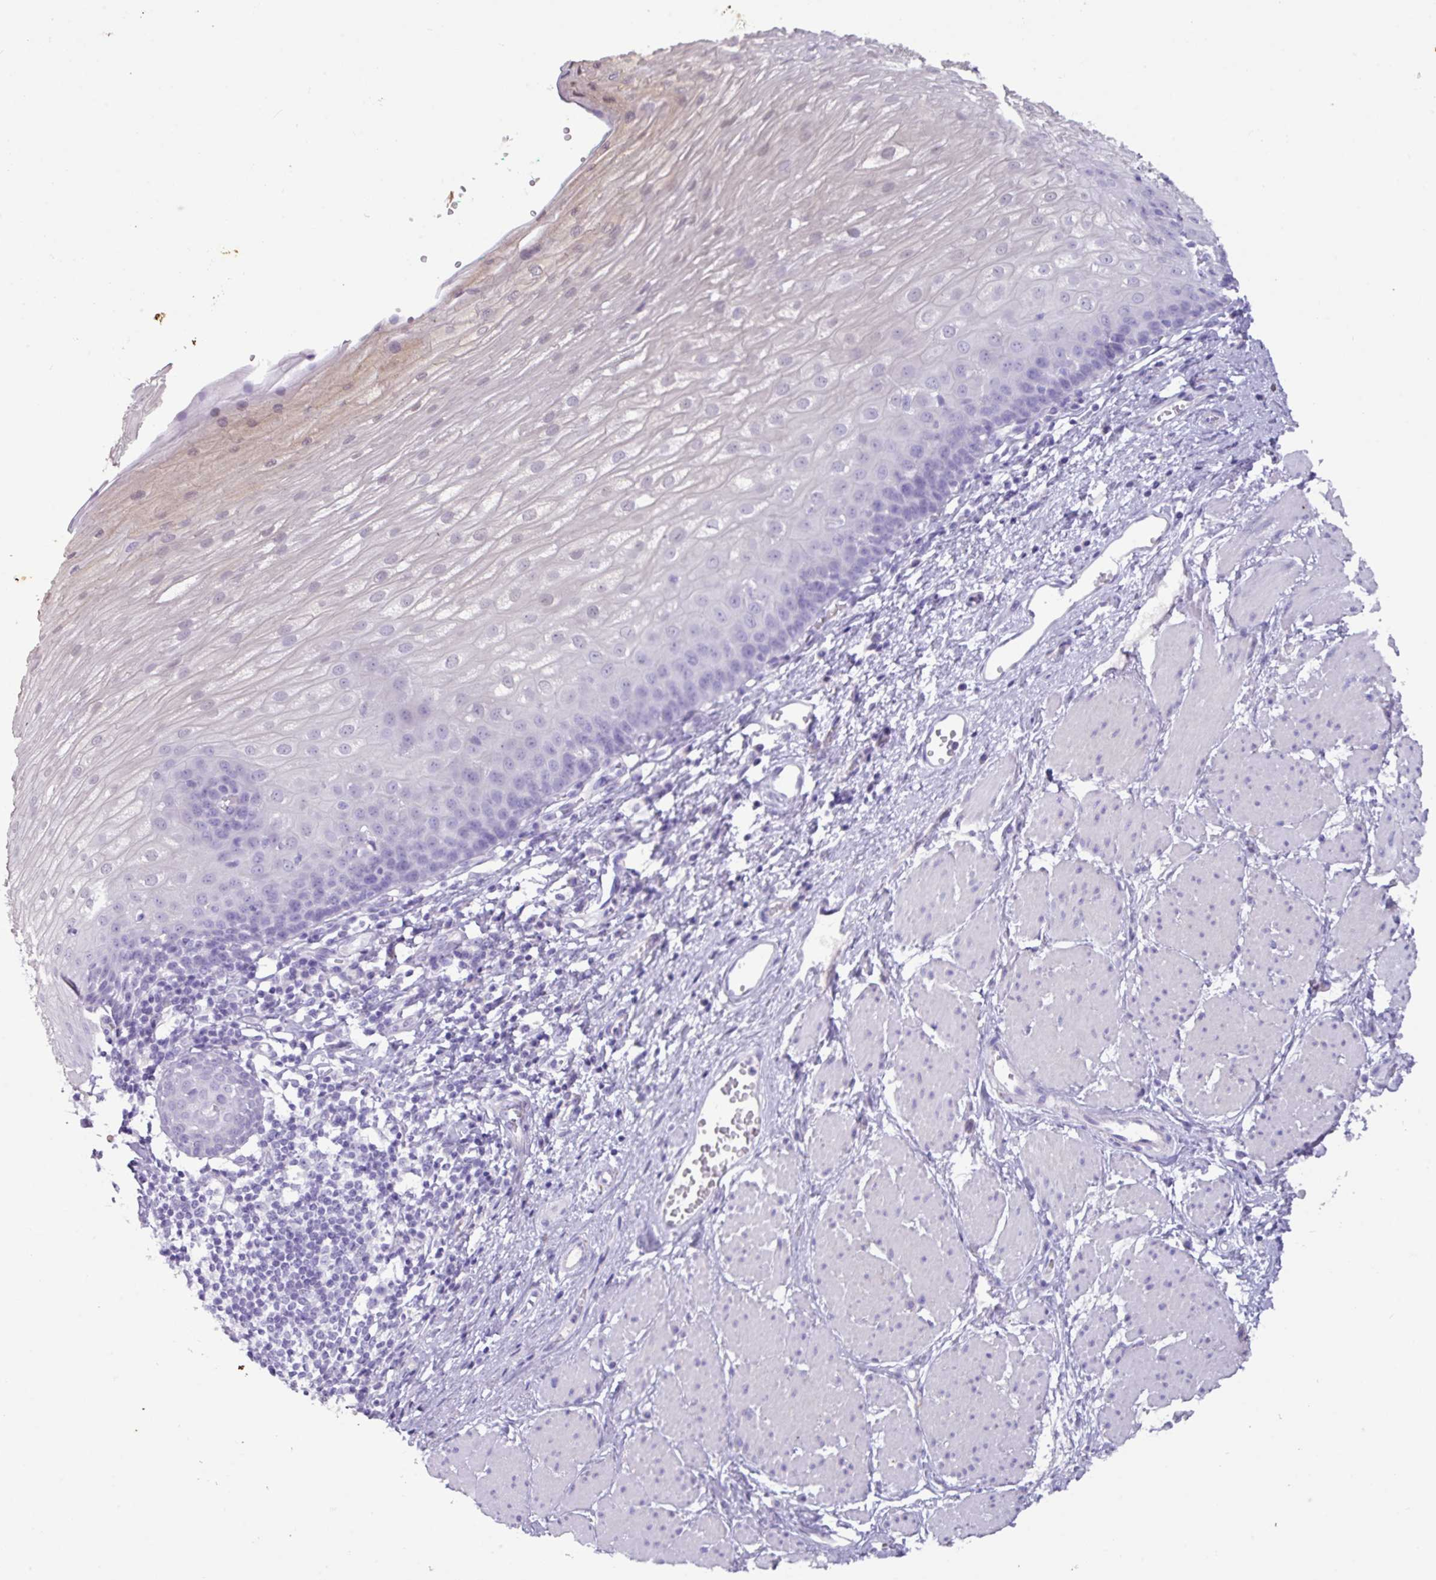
{"staining": {"intensity": "negative", "quantity": "none", "location": "none"}, "tissue": "esophagus", "cell_type": "Squamous epithelial cells", "image_type": "normal", "snomed": [{"axis": "morphology", "description": "Normal tissue, NOS"}, {"axis": "topography", "description": "Esophagus"}], "caption": "DAB immunohistochemical staining of benign human esophagus exhibits no significant positivity in squamous epithelial cells. (DAB (3,3'-diaminobenzidine) immunohistochemistry visualized using brightfield microscopy, high magnification).", "gene": "ZNF524", "patient": {"sex": "male", "age": 69}}